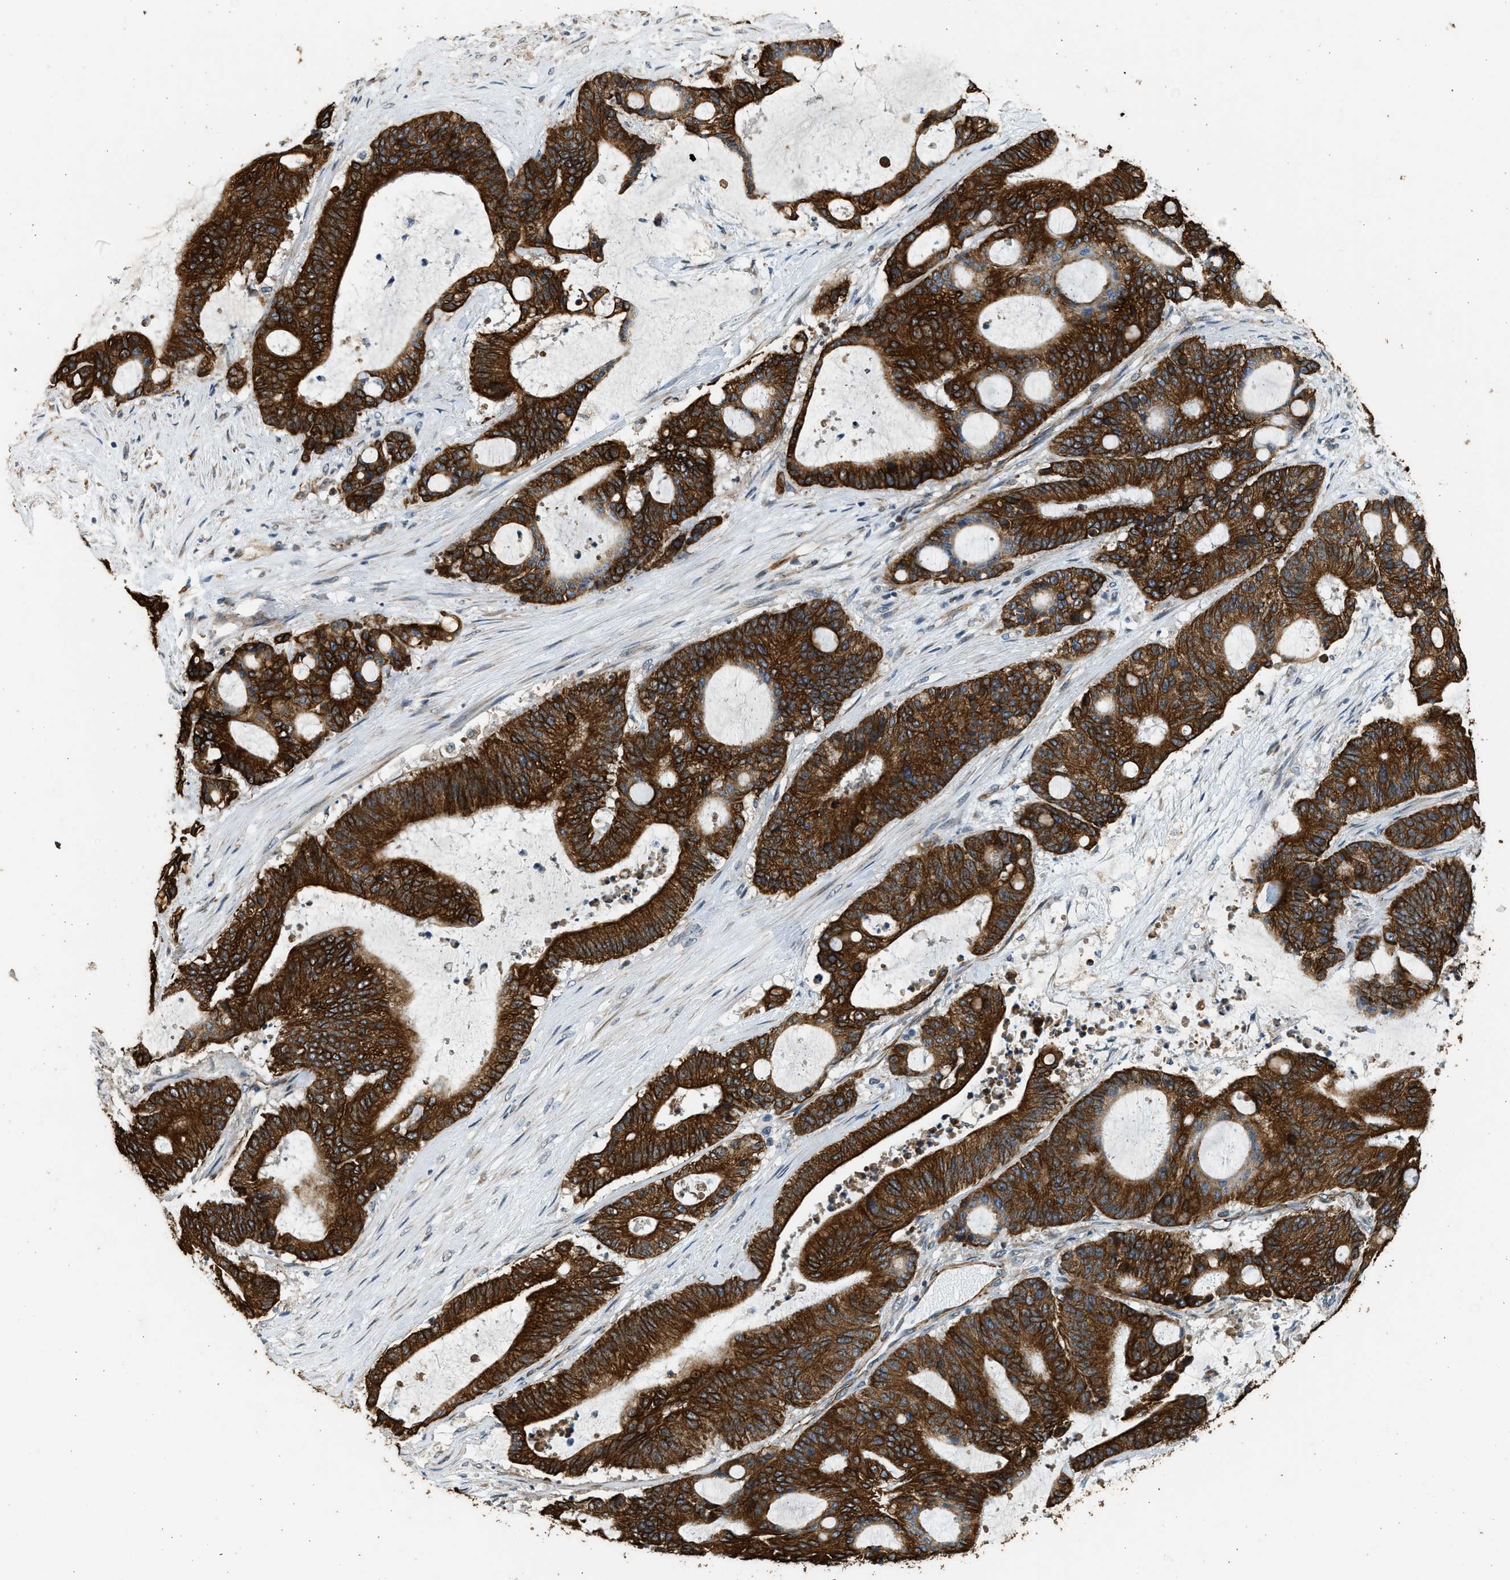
{"staining": {"intensity": "strong", "quantity": ">75%", "location": "cytoplasmic/membranous"}, "tissue": "liver cancer", "cell_type": "Tumor cells", "image_type": "cancer", "snomed": [{"axis": "morphology", "description": "Cholangiocarcinoma"}, {"axis": "topography", "description": "Liver"}], "caption": "Immunohistochemical staining of human liver cancer (cholangiocarcinoma) exhibits high levels of strong cytoplasmic/membranous expression in about >75% of tumor cells.", "gene": "PCLO", "patient": {"sex": "female", "age": 73}}